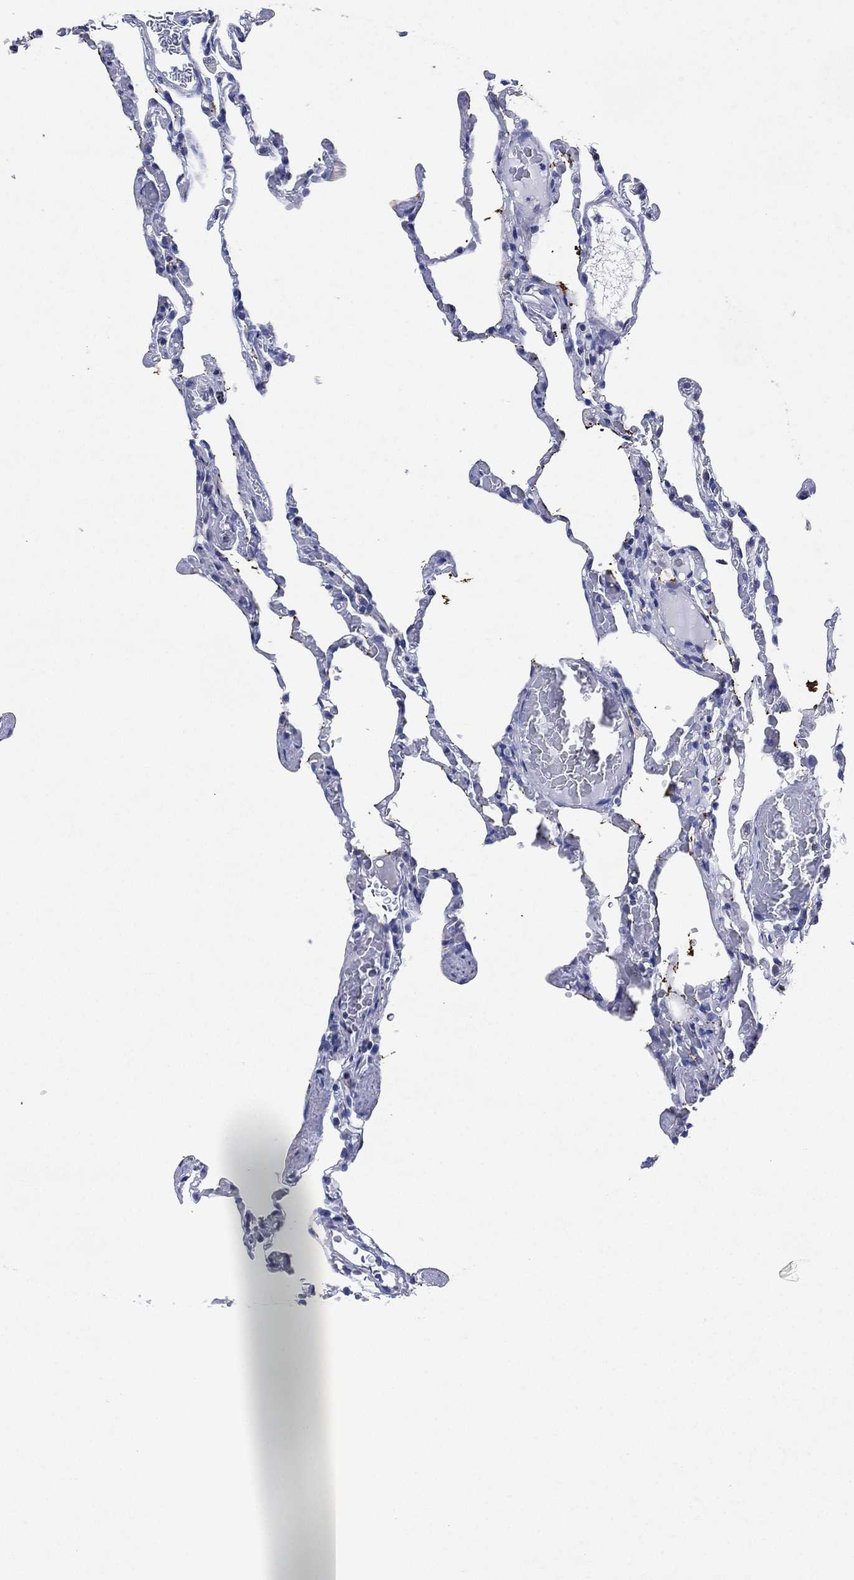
{"staining": {"intensity": "negative", "quantity": "none", "location": "none"}, "tissue": "lung", "cell_type": "Alveolar cells", "image_type": "normal", "snomed": [{"axis": "morphology", "description": "Normal tissue, NOS"}, {"axis": "topography", "description": "Lung"}], "caption": "A high-resolution photomicrograph shows immunohistochemistry (IHC) staining of unremarkable lung, which exhibits no significant expression in alveolar cells. (Immunohistochemistry (ihc), brightfield microscopy, high magnification).", "gene": "CHRNA3", "patient": {"sex": "female", "age": 43}}